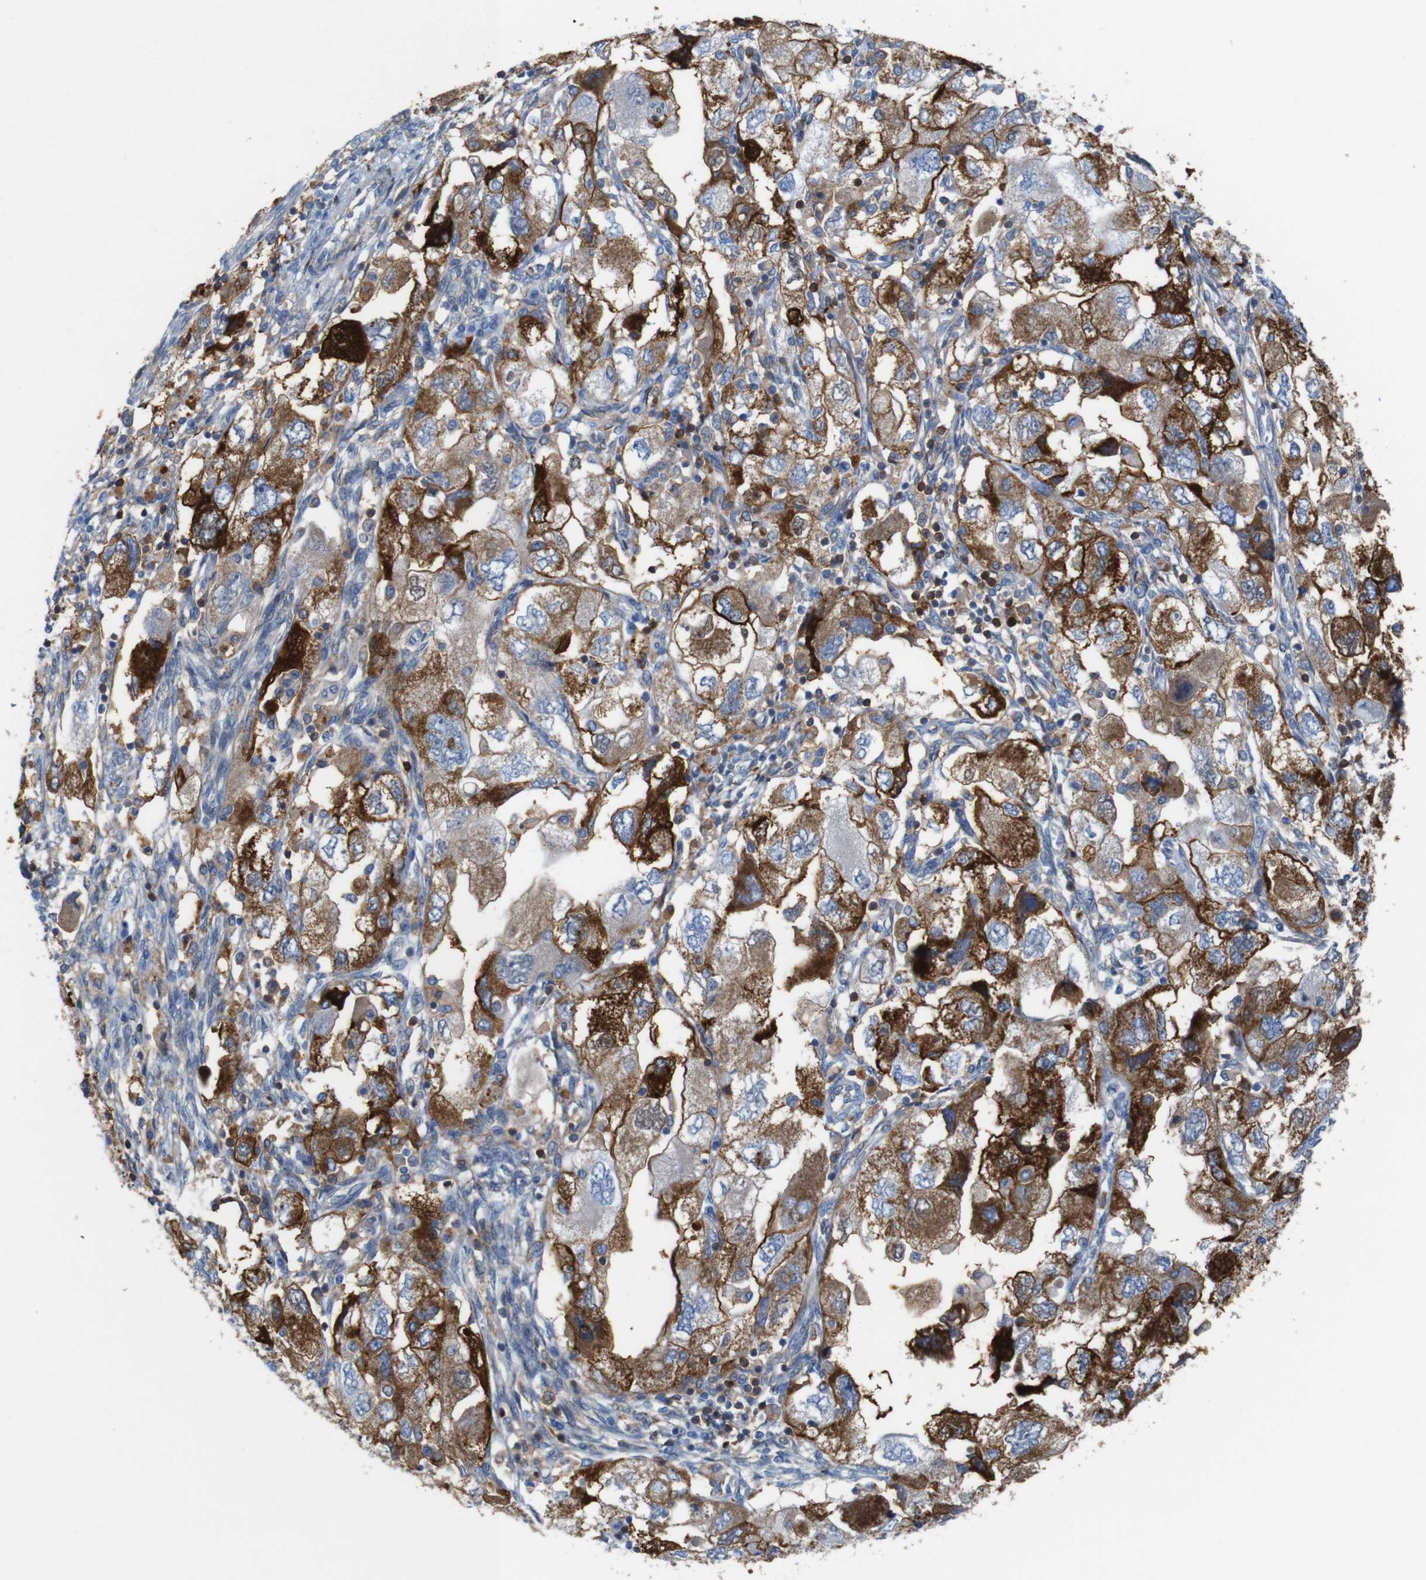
{"staining": {"intensity": "moderate", "quantity": ">75%", "location": "cytoplasmic/membranous"}, "tissue": "ovarian cancer", "cell_type": "Tumor cells", "image_type": "cancer", "snomed": [{"axis": "morphology", "description": "Carcinoma, NOS"}, {"axis": "morphology", "description": "Cystadenocarcinoma, serous, NOS"}, {"axis": "topography", "description": "Ovary"}], "caption": "DAB (3,3'-diaminobenzidine) immunohistochemical staining of ovarian serous cystadenocarcinoma demonstrates moderate cytoplasmic/membranous protein staining in about >75% of tumor cells.", "gene": "ANXA1", "patient": {"sex": "female", "age": 69}}